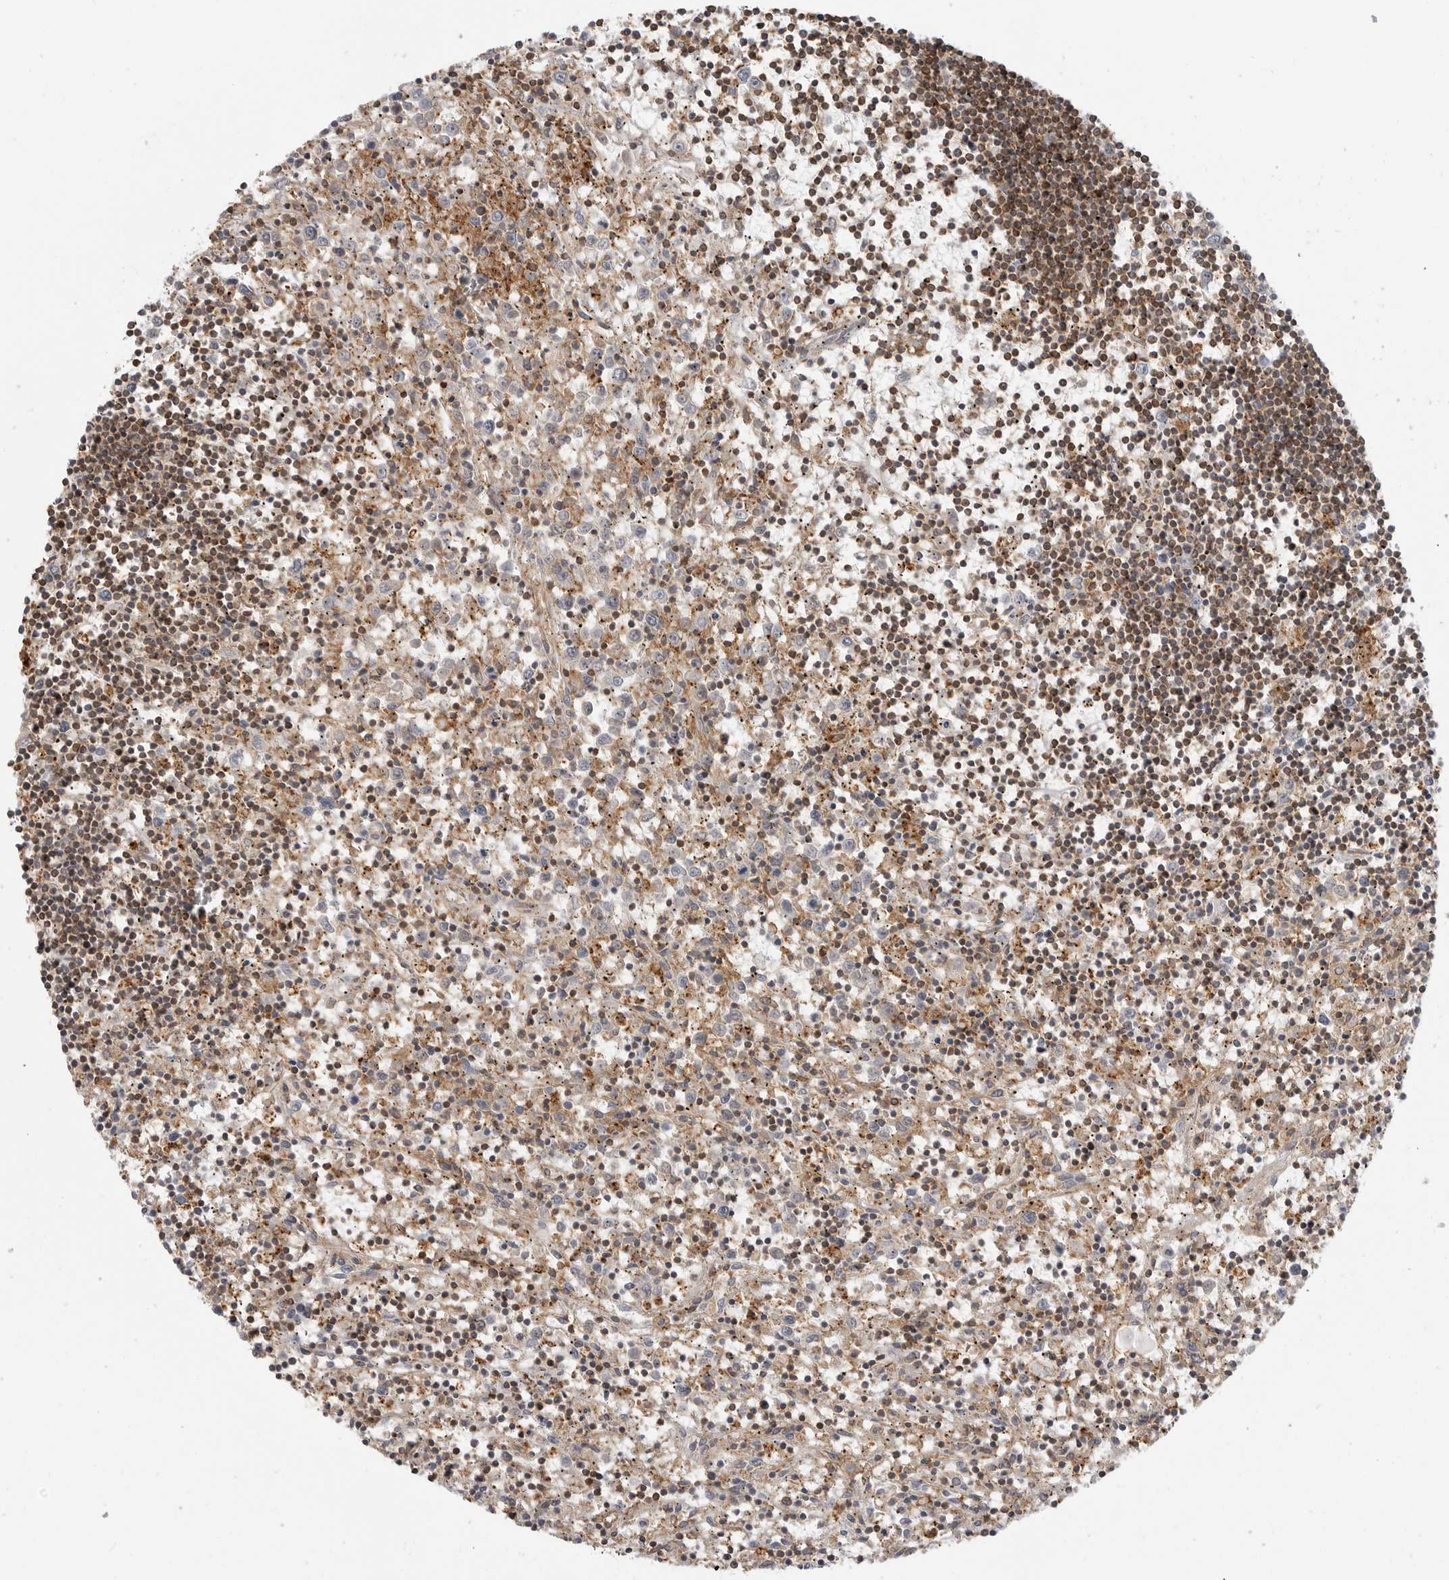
{"staining": {"intensity": "moderate", "quantity": "25%-75%", "location": "cytoplasmic/membranous,nuclear"}, "tissue": "lymphoma", "cell_type": "Tumor cells", "image_type": "cancer", "snomed": [{"axis": "morphology", "description": "Malignant lymphoma, non-Hodgkin's type, Low grade"}, {"axis": "topography", "description": "Spleen"}], "caption": "Immunohistochemistry staining of low-grade malignant lymphoma, non-Hodgkin's type, which reveals medium levels of moderate cytoplasmic/membranous and nuclear positivity in about 25%-75% of tumor cells indicating moderate cytoplasmic/membranous and nuclear protein expression. The staining was performed using DAB (brown) for protein detection and nuclei were counterstained in hematoxylin (blue).", "gene": "ANXA11", "patient": {"sex": "male", "age": 76}}